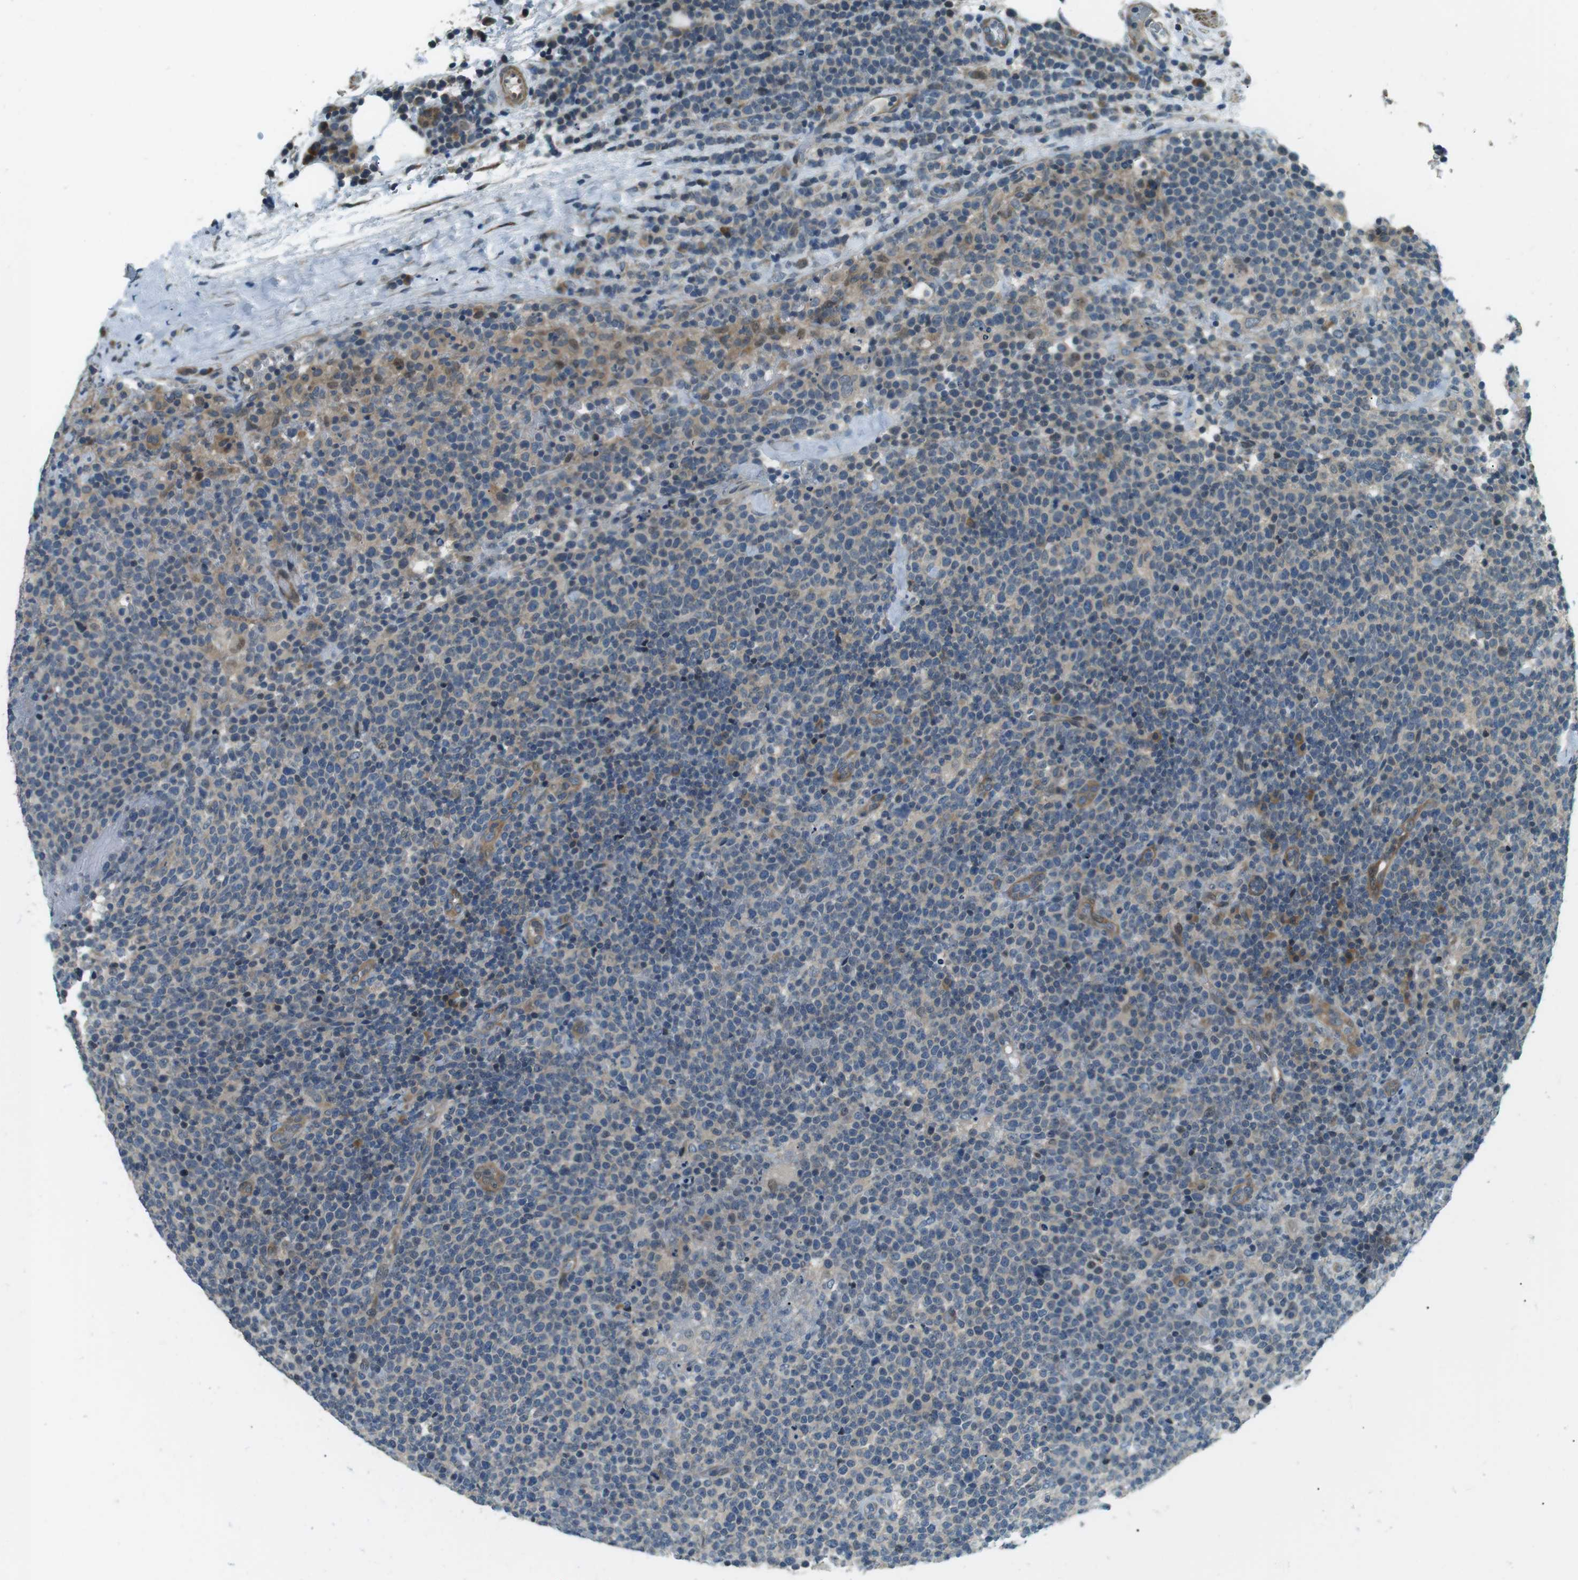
{"staining": {"intensity": "weak", "quantity": "<25%", "location": "cytoplasmic/membranous"}, "tissue": "lymphoma", "cell_type": "Tumor cells", "image_type": "cancer", "snomed": [{"axis": "morphology", "description": "Malignant lymphoma, non-Hodgkin's type, High grade"}, {"axis": "topography", "description": "Lymph node"}], "caption": "DAB immunohistochemical staining of high-grade malignant lymphoma, non-Hodgkin's type exhibits no significant expression in tumor cells.", "gene": "TMEM74", "patient": {"sex": "male", "age": 61}}